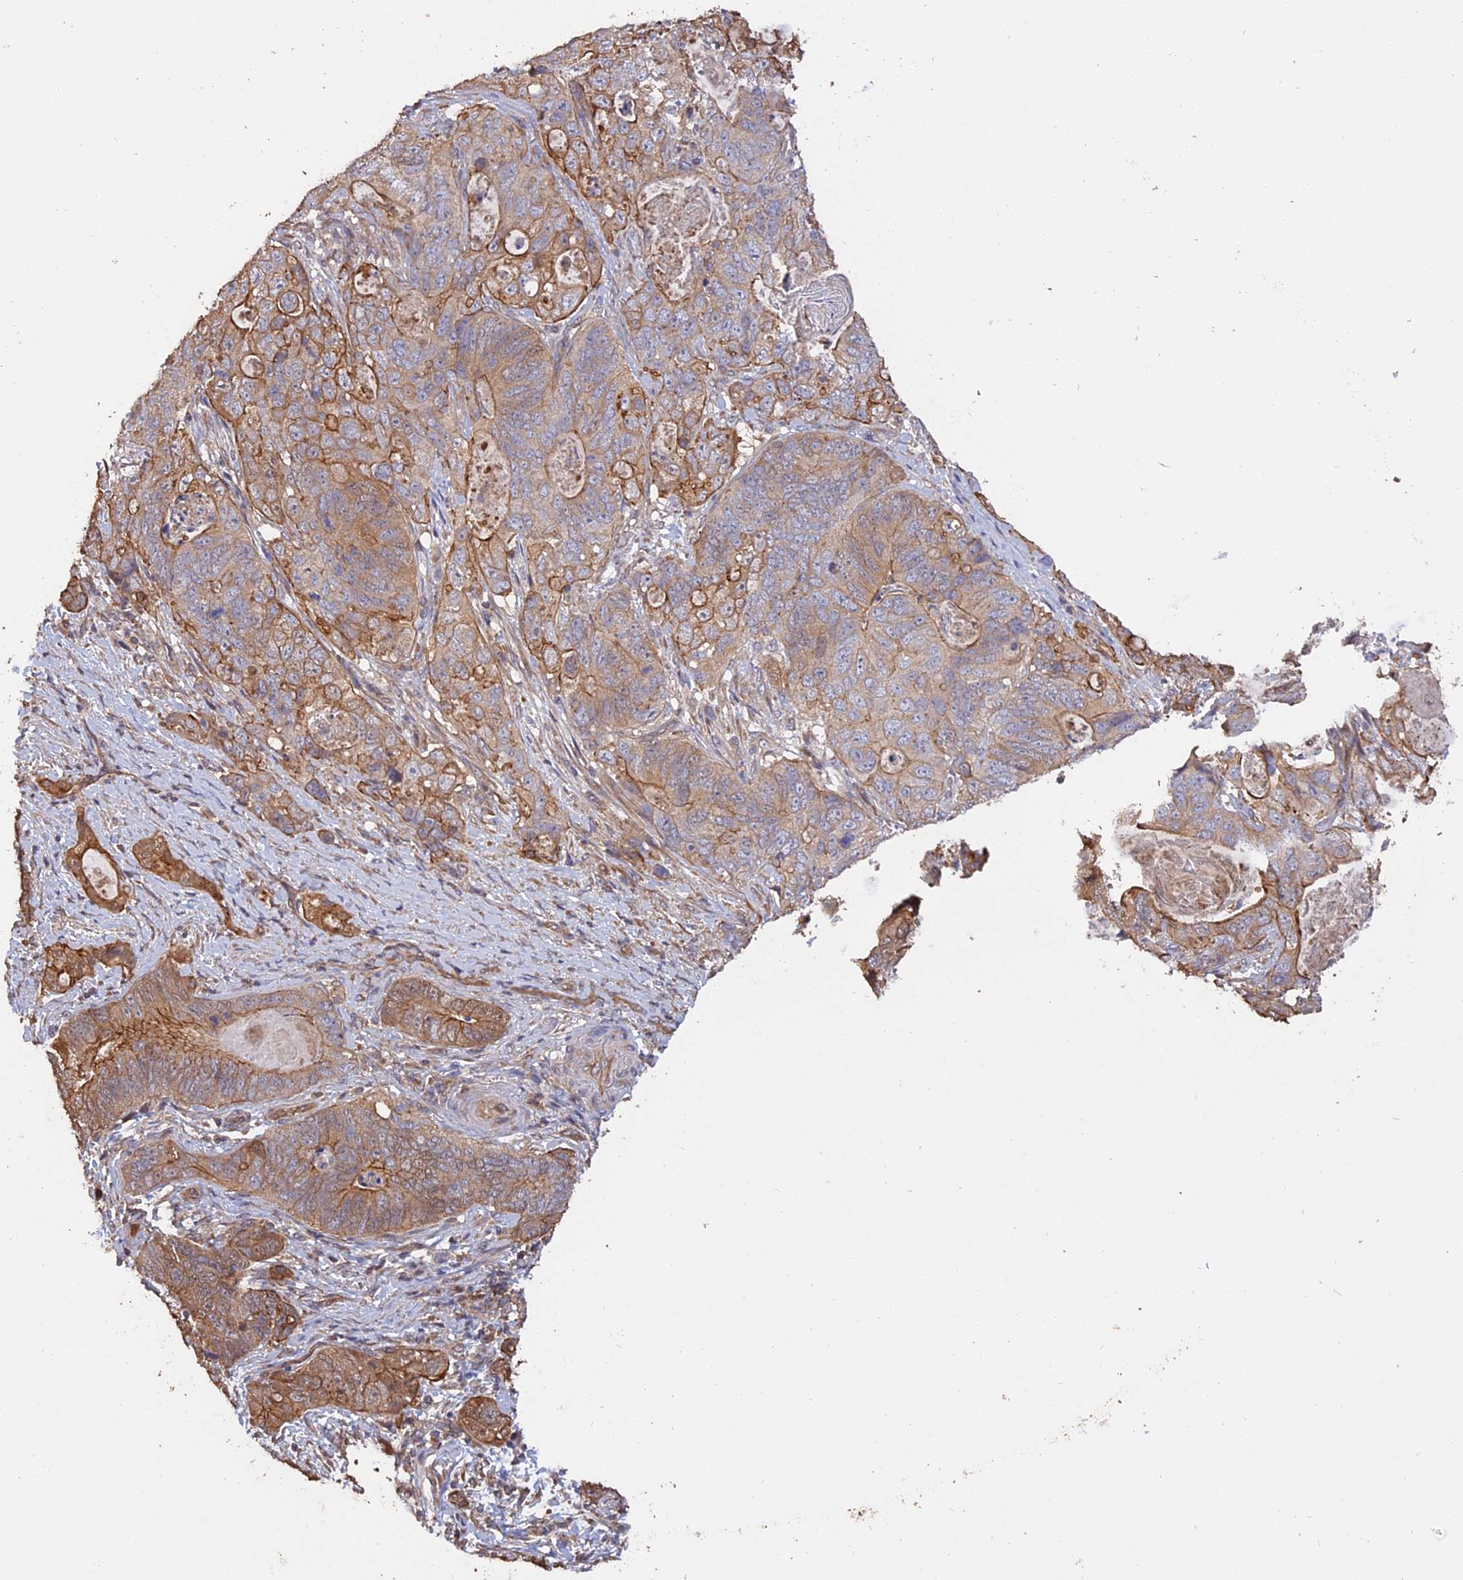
{"staining": {"intensity": "moderate", "quantity": "25%-75%", "location": "cytoplasmic/membranous"}, "tissue": "stomach cancer", "cell_type": "Tumor cells", "image_type": "cancer", "snomed": [{"axis": "morphology", "description": "Normal tissue, NOS"}, {"axis": "morphology", "description": "Adenocarcinoma, NOS"}, {"axis": "topography", "description": "Stomach"}], "caption": "An IHC histopathology image of neoplastic tissue is shown. Protein staining in brown highlights moderate cytoplasmic/membranous positivity in stomach cancer within tumor cells.", "gene": "RASAL1", "patient": {"sex": "female", "age": 89}}